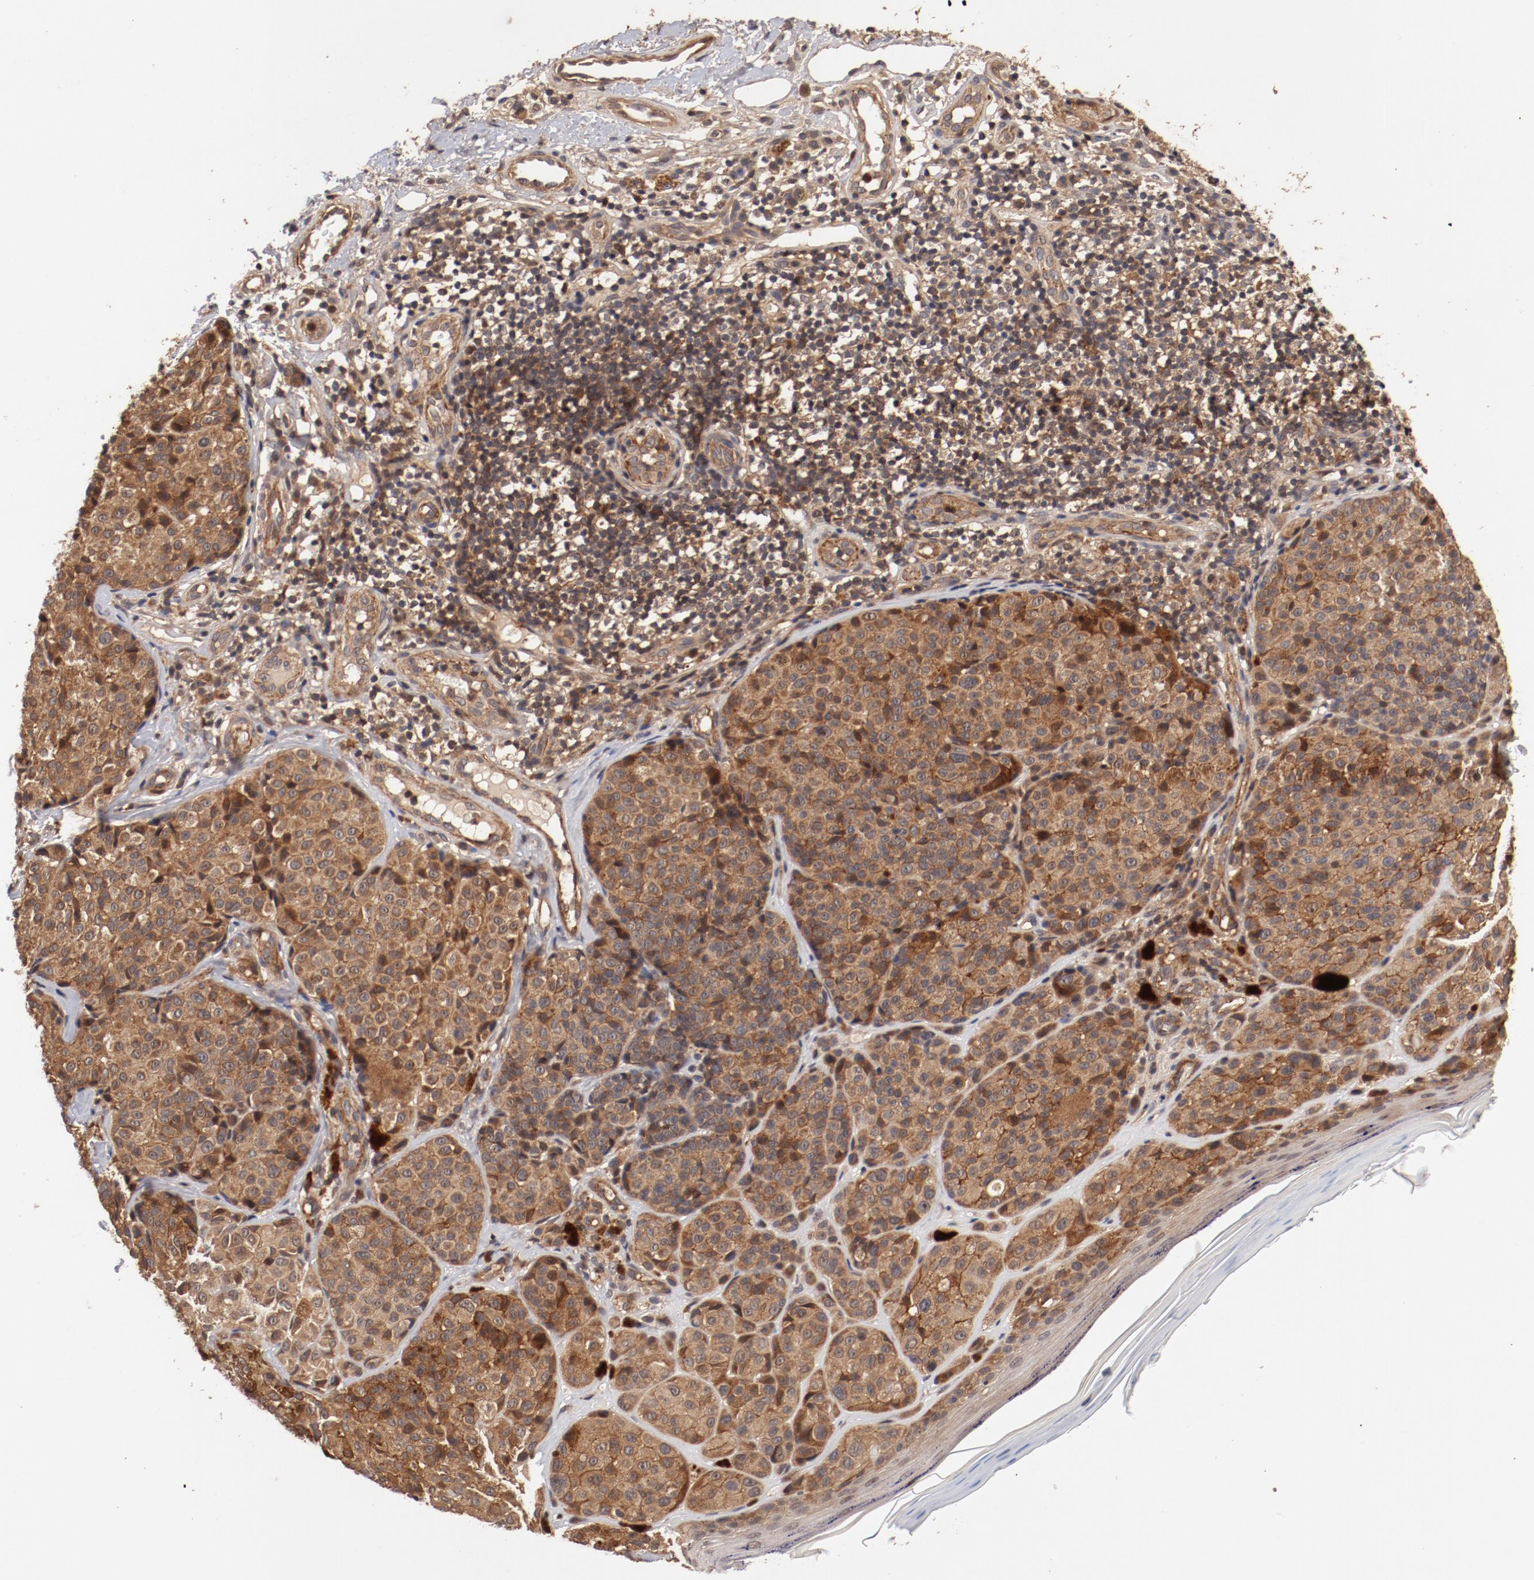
{"staining": {"intensity": "moderate", "quantity": ">75%", "location": "cytoplasmic/membranous"}, "tissue": "melanoma", "cell_type": "Tumor cells", "image_type": "cancer", "snomed": [{"axis": "morphology", "description": "Malignant melanoma, NOS"}, {"axis": "topography", "description": "Skin"}], "caption": "A brown stain highlights moderate cytoplasmic/membranous positivity of a protein in malignant melanoma tumor cells.", "gene": "GUF1", "patient": {"sex": "female", "age": 75}}